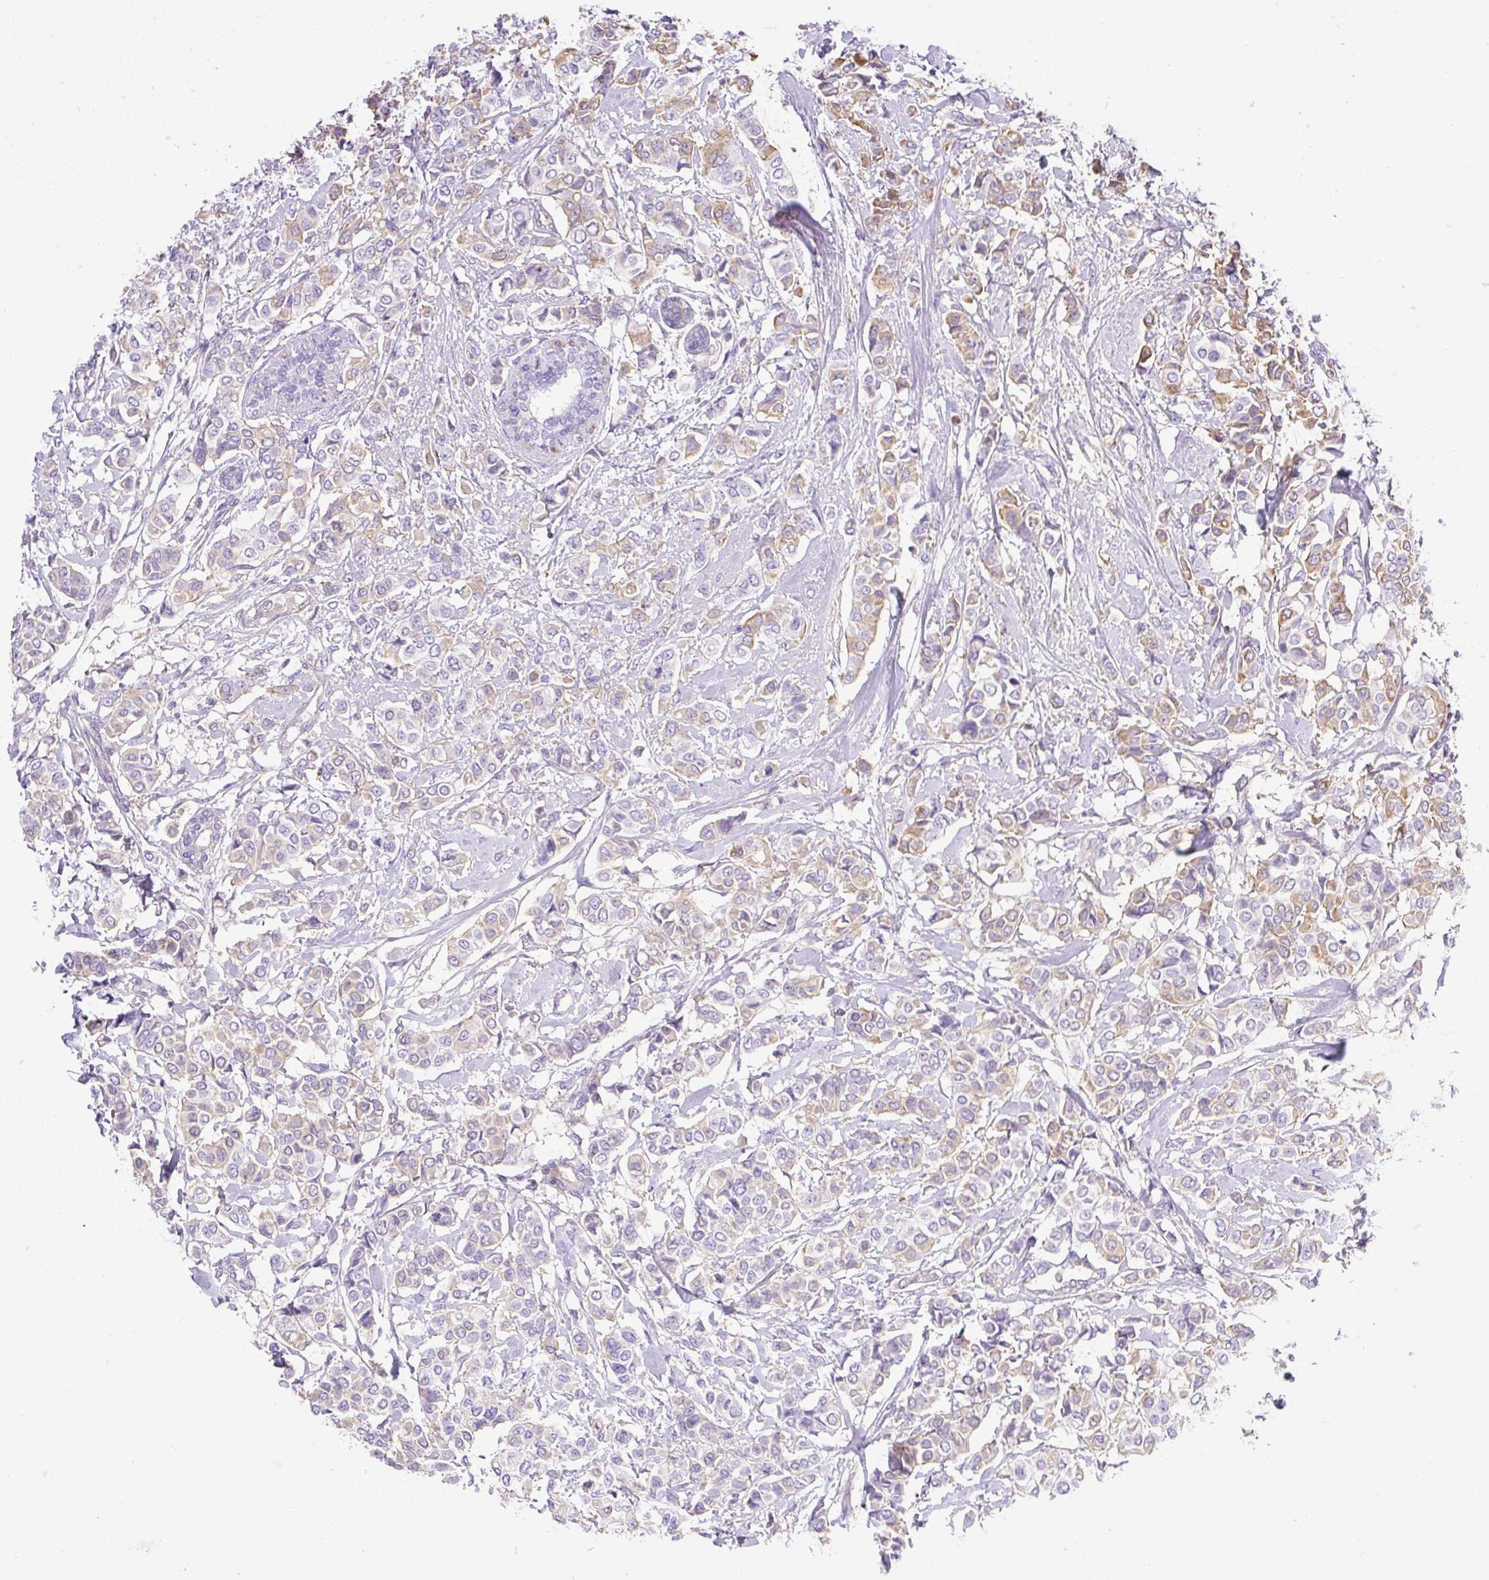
{"staining": {"intensity": "moderate", "quantity": "<25%", "location": "cytoplasmic/membranous"}, "tissue": "breast cancer", "cell_type": "Tumor cells", "image_type": "cancer", "snomed": [{"axis": "morphology", "description": "Lobular carcinoma"}, {"axis": "topography", "description": "Breast"}], "caption": "Breast lobular carcinoma stained for a protein reveals moderate cytoplasmic/membranous positivity in tumor cells. (DAB (3,3'-diaminobenzidine) = brown stain, brightfield microscopy at high magnification).", "gene": "TDRD15", "patient": {"sex": "female", "age": 51}}